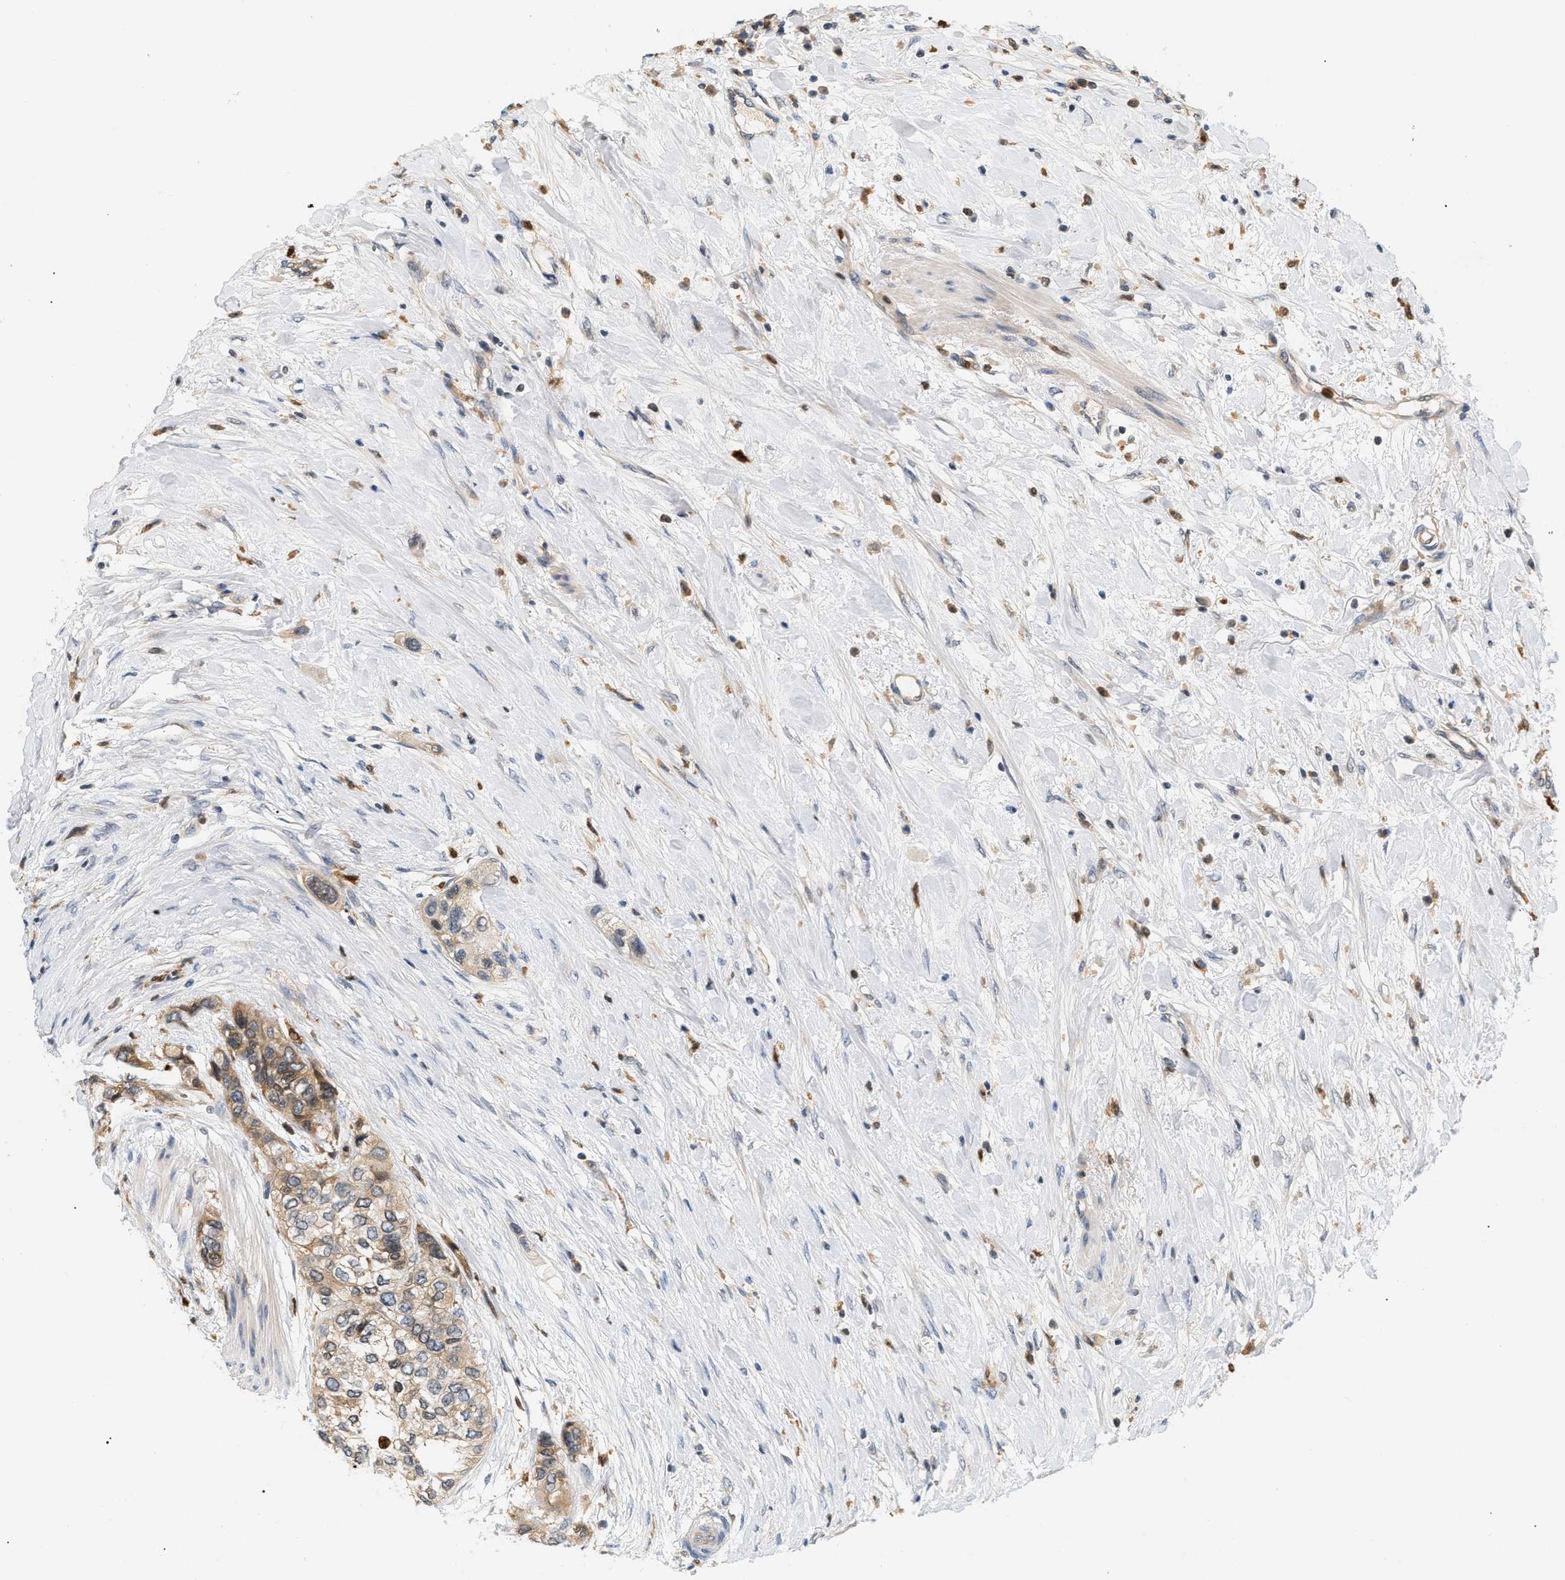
{"staining": {"intensity": "weak", "quantity": "25%-75%", "location": "cytoplasmic/membranous"}, "tissue": "urothelial cancer", "cell_type": "Tumor cells", "image_type": "cancer", "snomed": [{"axis": "morphology", "description": "Urothelial carcinoma, High grade"}, {"axis": "topography", "description": "Urinary bladder"}], "caption": "Immunohistochemistry (DAB) staining of urothelial cancer shows weak cytoplasmic/membranous protein positivity in about 25%-75% of tumor cells. (DAB (3,3'-diaminobenzidine) = brown stain, brightfield microscopy at high magnification).", "gene": "PYCARD", "patient": {"sex": "female", "age": 56}}